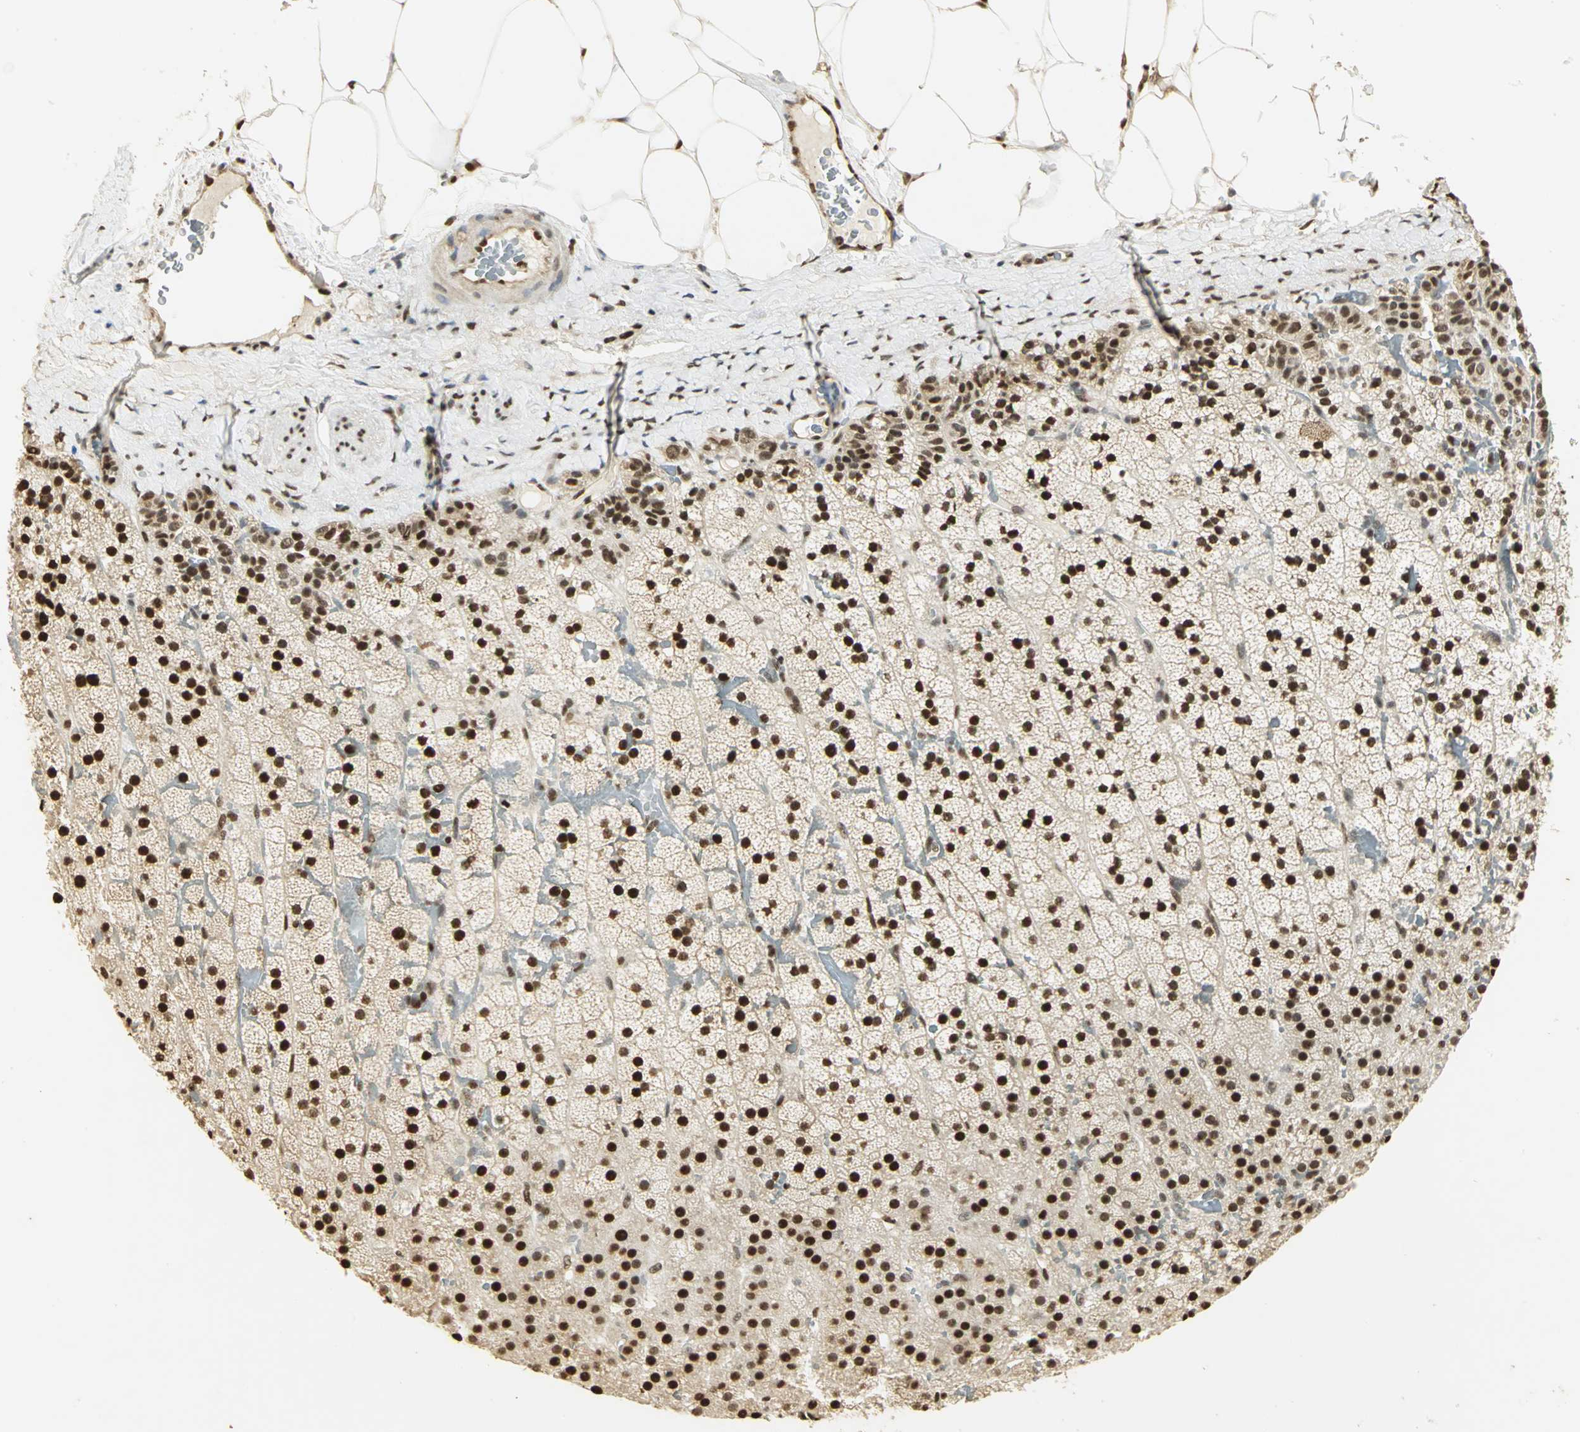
{"staining": {"intensity": "strong", "quantity": ">75%", "location": "cytoplasmic/membranous,nuclear"}, "tissue": "adrenal gland", "cell_type": "Glandular cells", "image_type": "normal", "snomed": [{"axis": "morphology", "description": "Normal tissue, NOS"}, {"axis": "topography", "description": "Adrenal gland"}], "caption": "This image demonstrates IHC staining of normal human adrenal gland, with high strong cytoplasmic/membranous,nuclear positivity in about >75% of glandular cells.", "gene": "SET", "patient": {"sex": "male", "age": 35}}